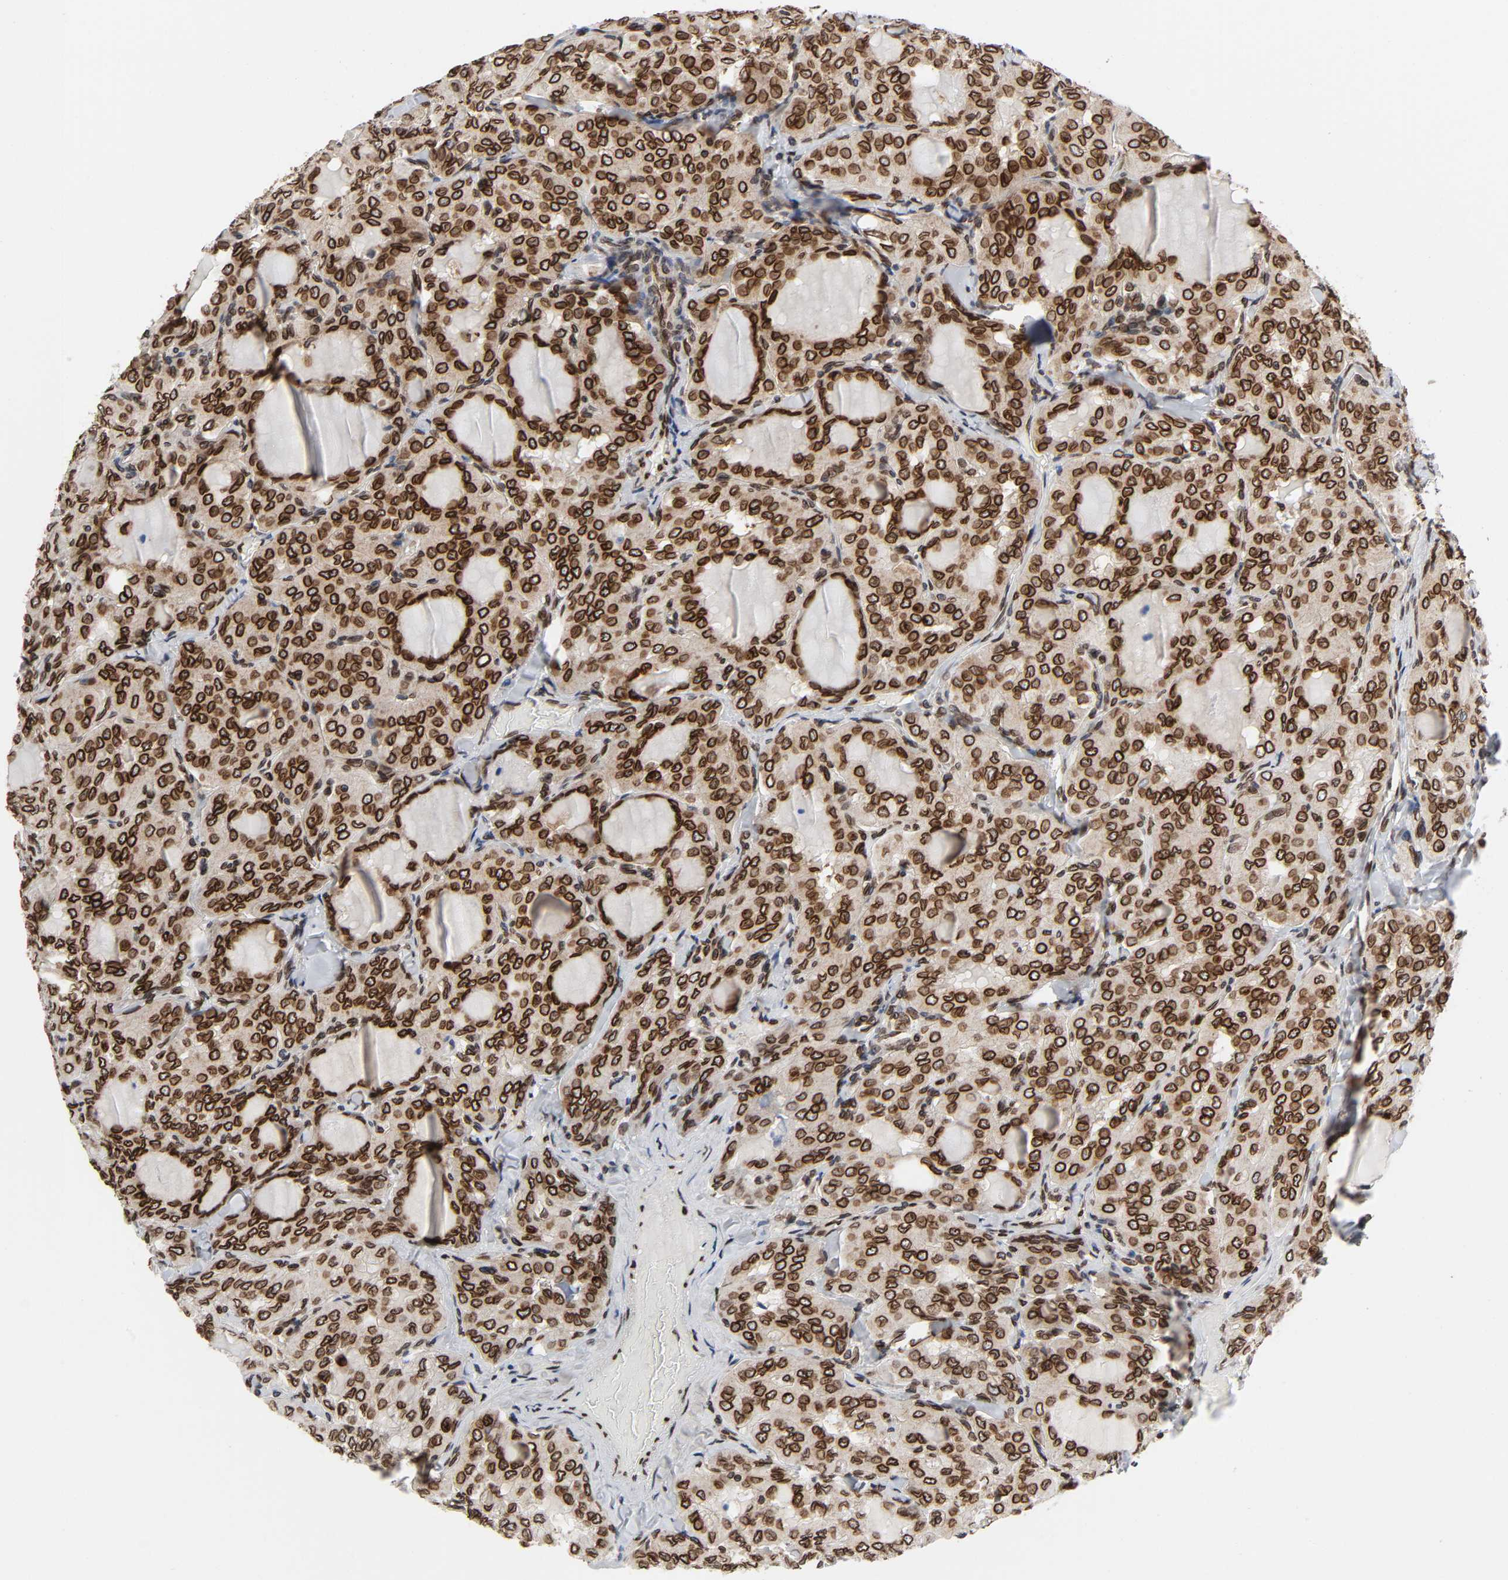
{"staining": {"intensity": "strong", "quantity": ">75%", "location": "cytoplasmic/membranous,nuclear"}, "tissue": "thyroid cancer", "cell_type": "Tumor cells", "image_type": "cancer", "snomed": [{"axis": "morphology", "description": "Papillary adenocarcinoma, NOS"}, {"axis": "topography", "description": "Thyroid gland"}], "caption": "Thyroid cancer stained for a protein displays strong cytoplasmic/membranous and nuclear positivity in tumor cells.", "gene": "RANGAP1", "patient": {"sex": "male", "age": 20}}